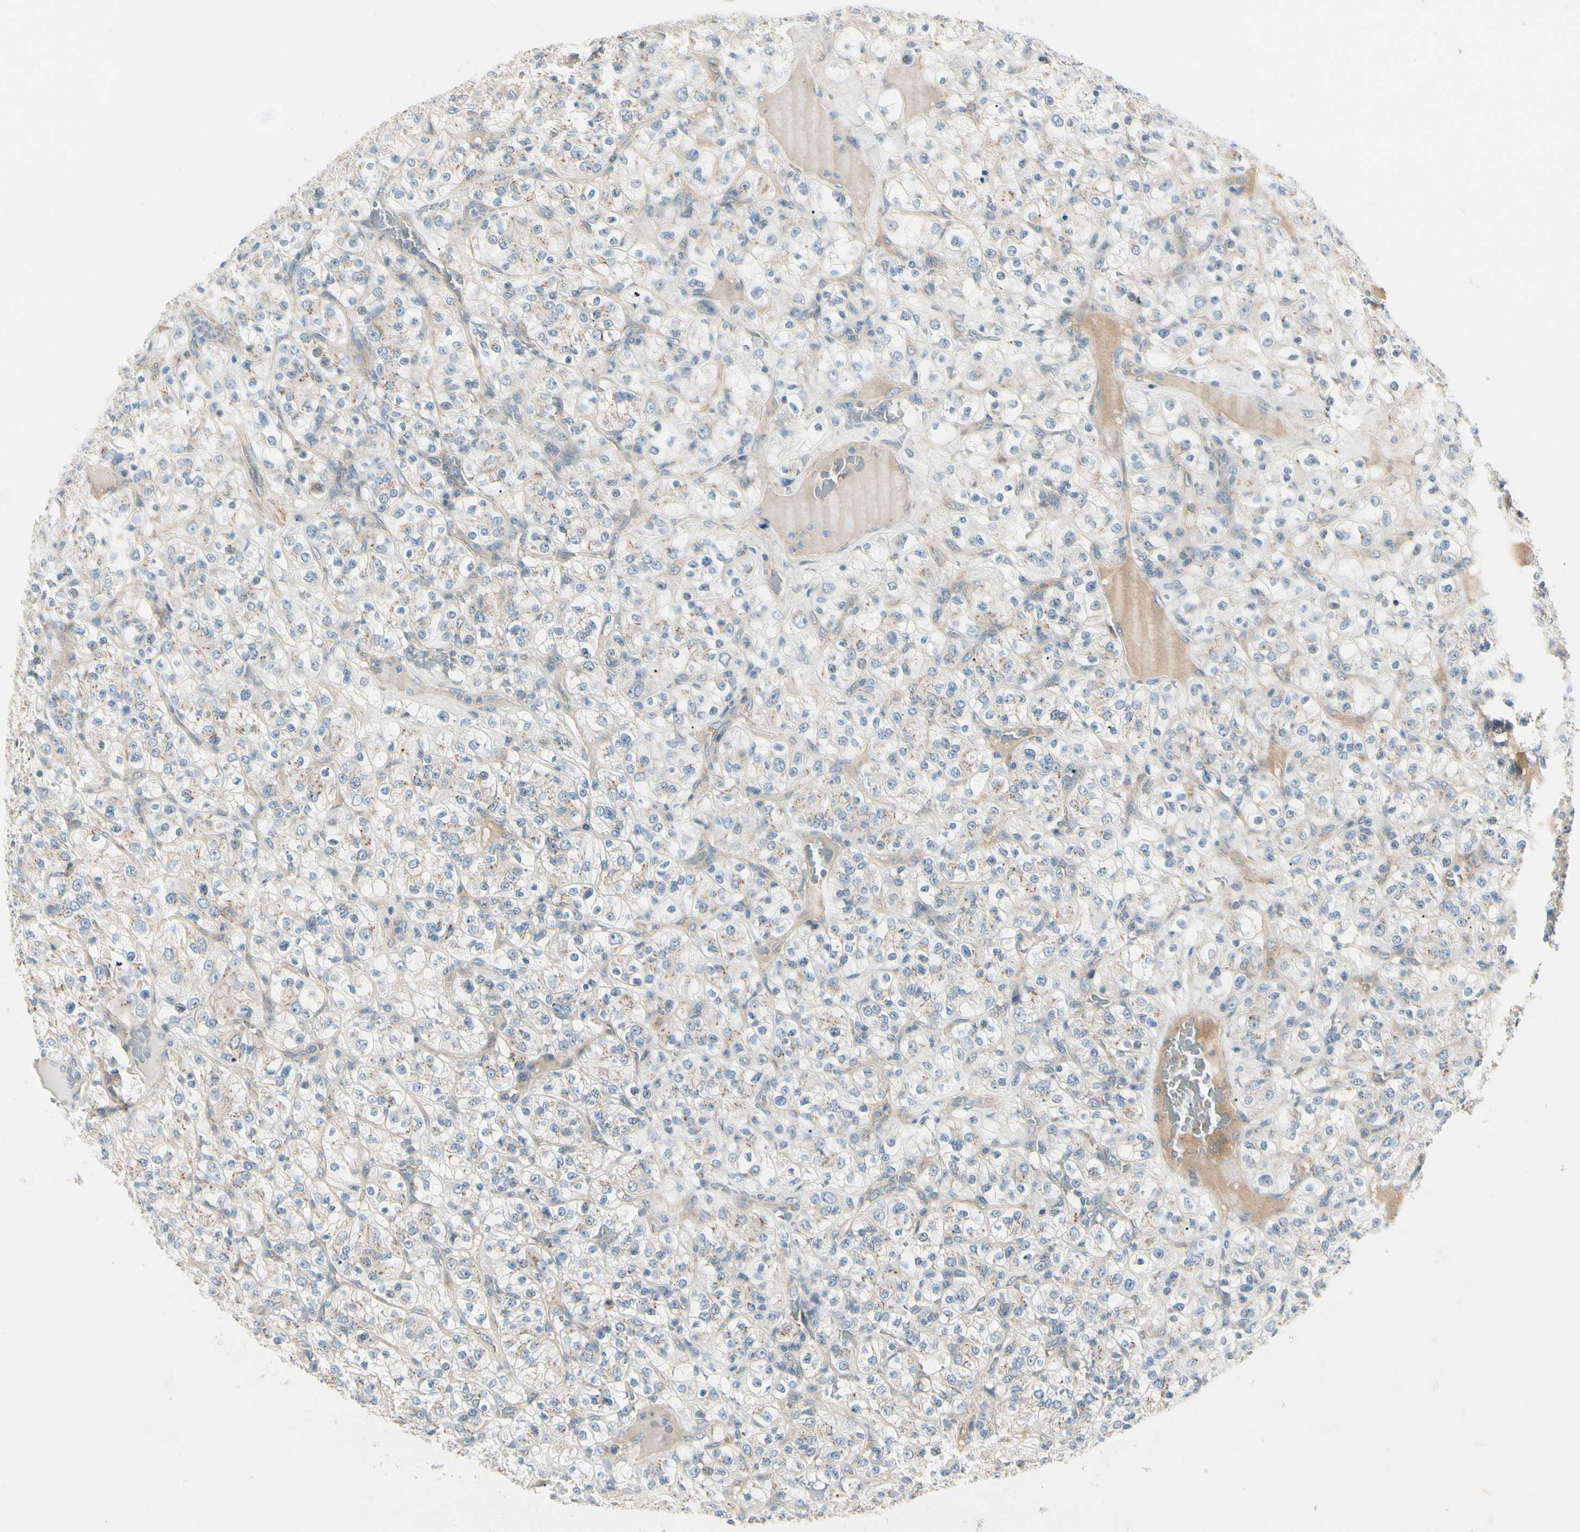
{"staining": {"intensity": "weak", "quantity": "<25%", "location": "cytoplasmic/membranous"}, "tissue": "renal cancer", "cell_type": "Tumor cells", "image_type": "cancer", "snomed": [{"axis": "morphology", "description": "Normal tissue, NOS"}, {"axis": "morphology", "description": "Adenocarcinoma, NOS"}, {"axis": "topography", "description": "Kidney"}], "caption": "This is an immunohistochemistry histopathology image of renal adenocarcinoma. There is no positivity in tumor cells.", "gene": "ABCA3", "patient": {"sex": "female", "age": 72}}